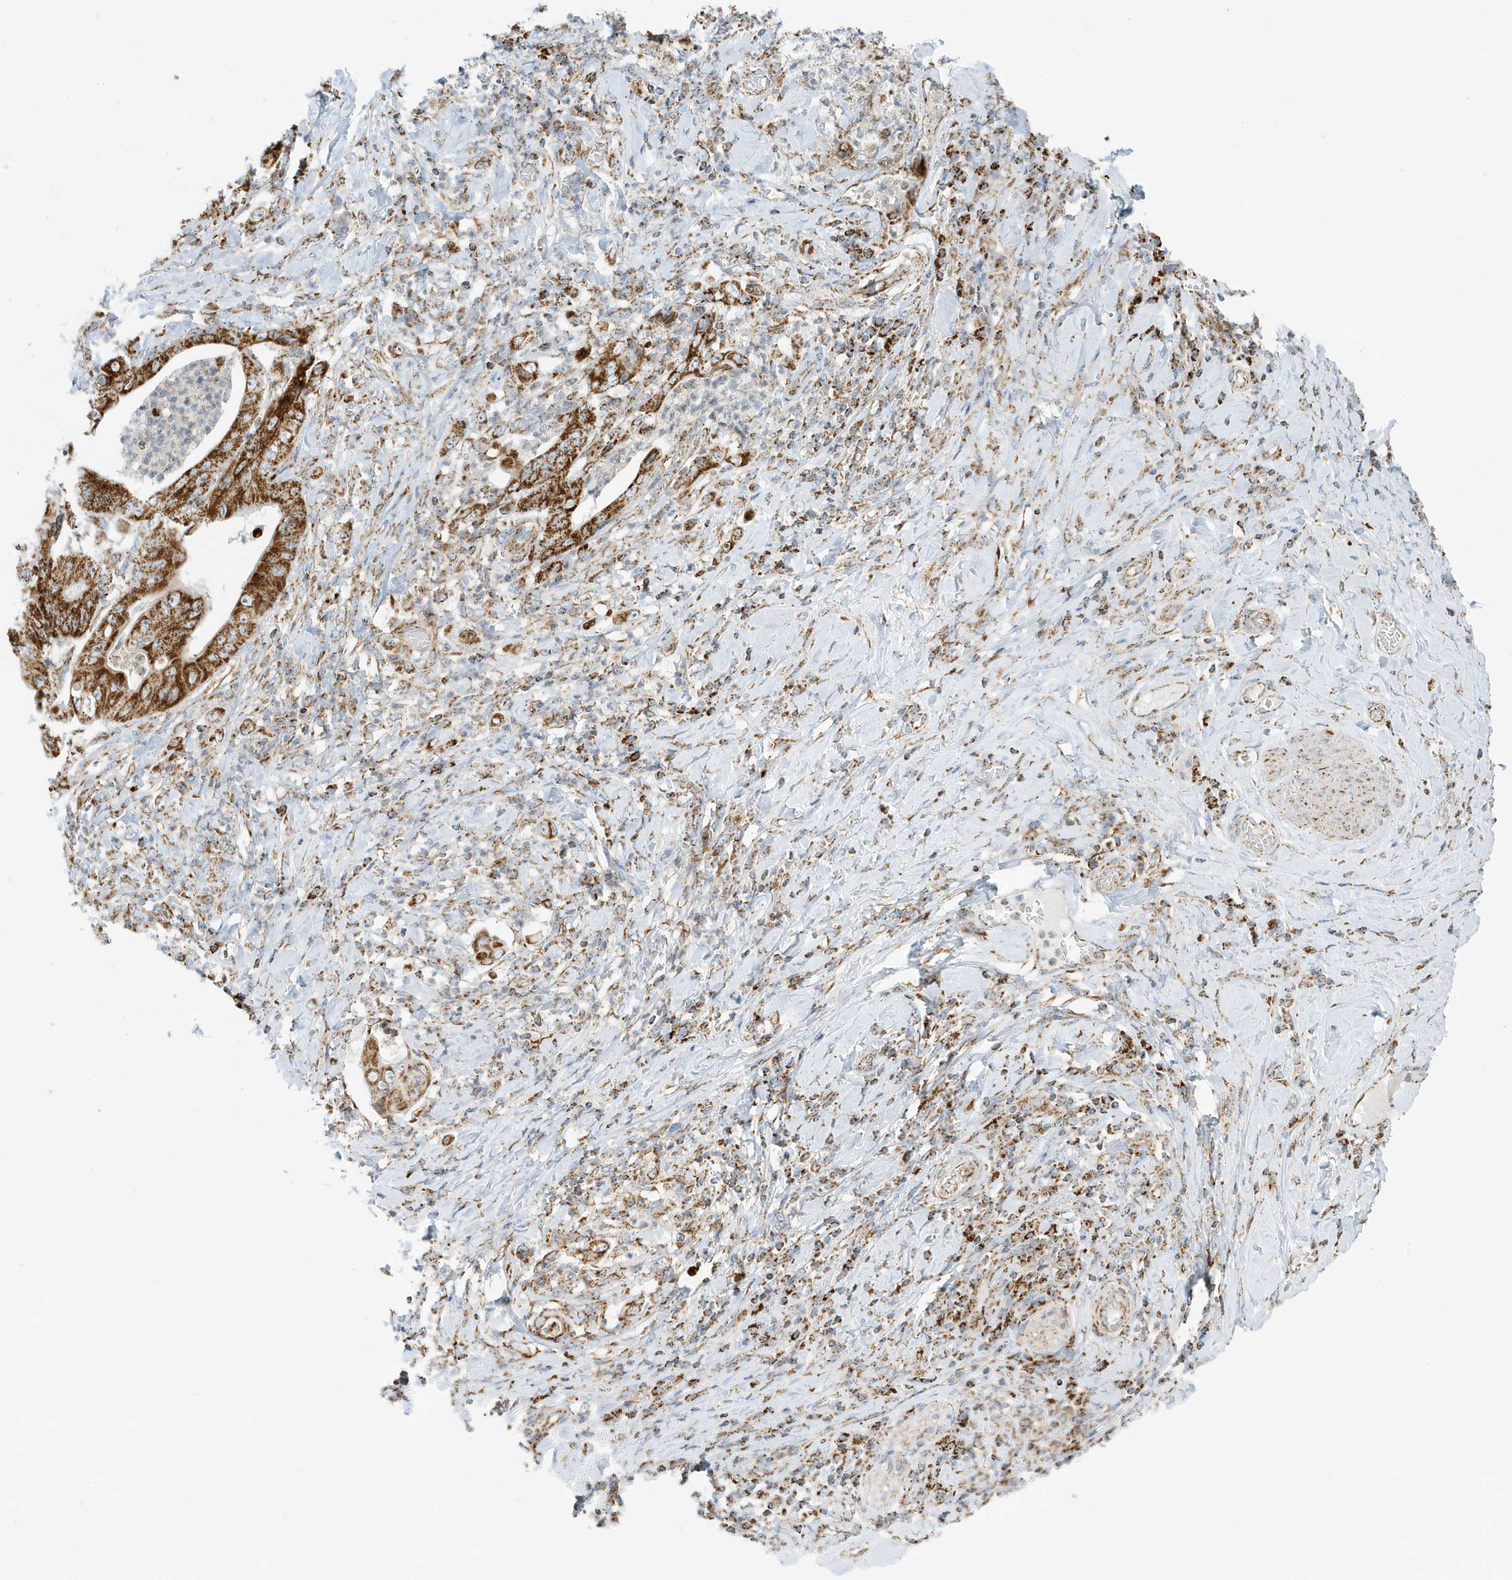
{"staining": {"intensity": "strong", "quantity": ">75%", "location": "cytoplasmic/membranous"}, "tissue": "stomach cancer", "cell_type": "Tumor cells", "image_type": "cancer", "snomed": [{"axis": "morphology", "description": "Adenocarcinoma, NOS"}, {"axis": "topography", "description": "Stomach"}], "caption": "Brown immunohistochemical staining in stomach adenocarcinoma exhibits strong cytoplasmic/membranous expression in approximately >75% of tumor cells.", "gene": "ATP5ME", "patient": {"sex": "female", "age": 73}}